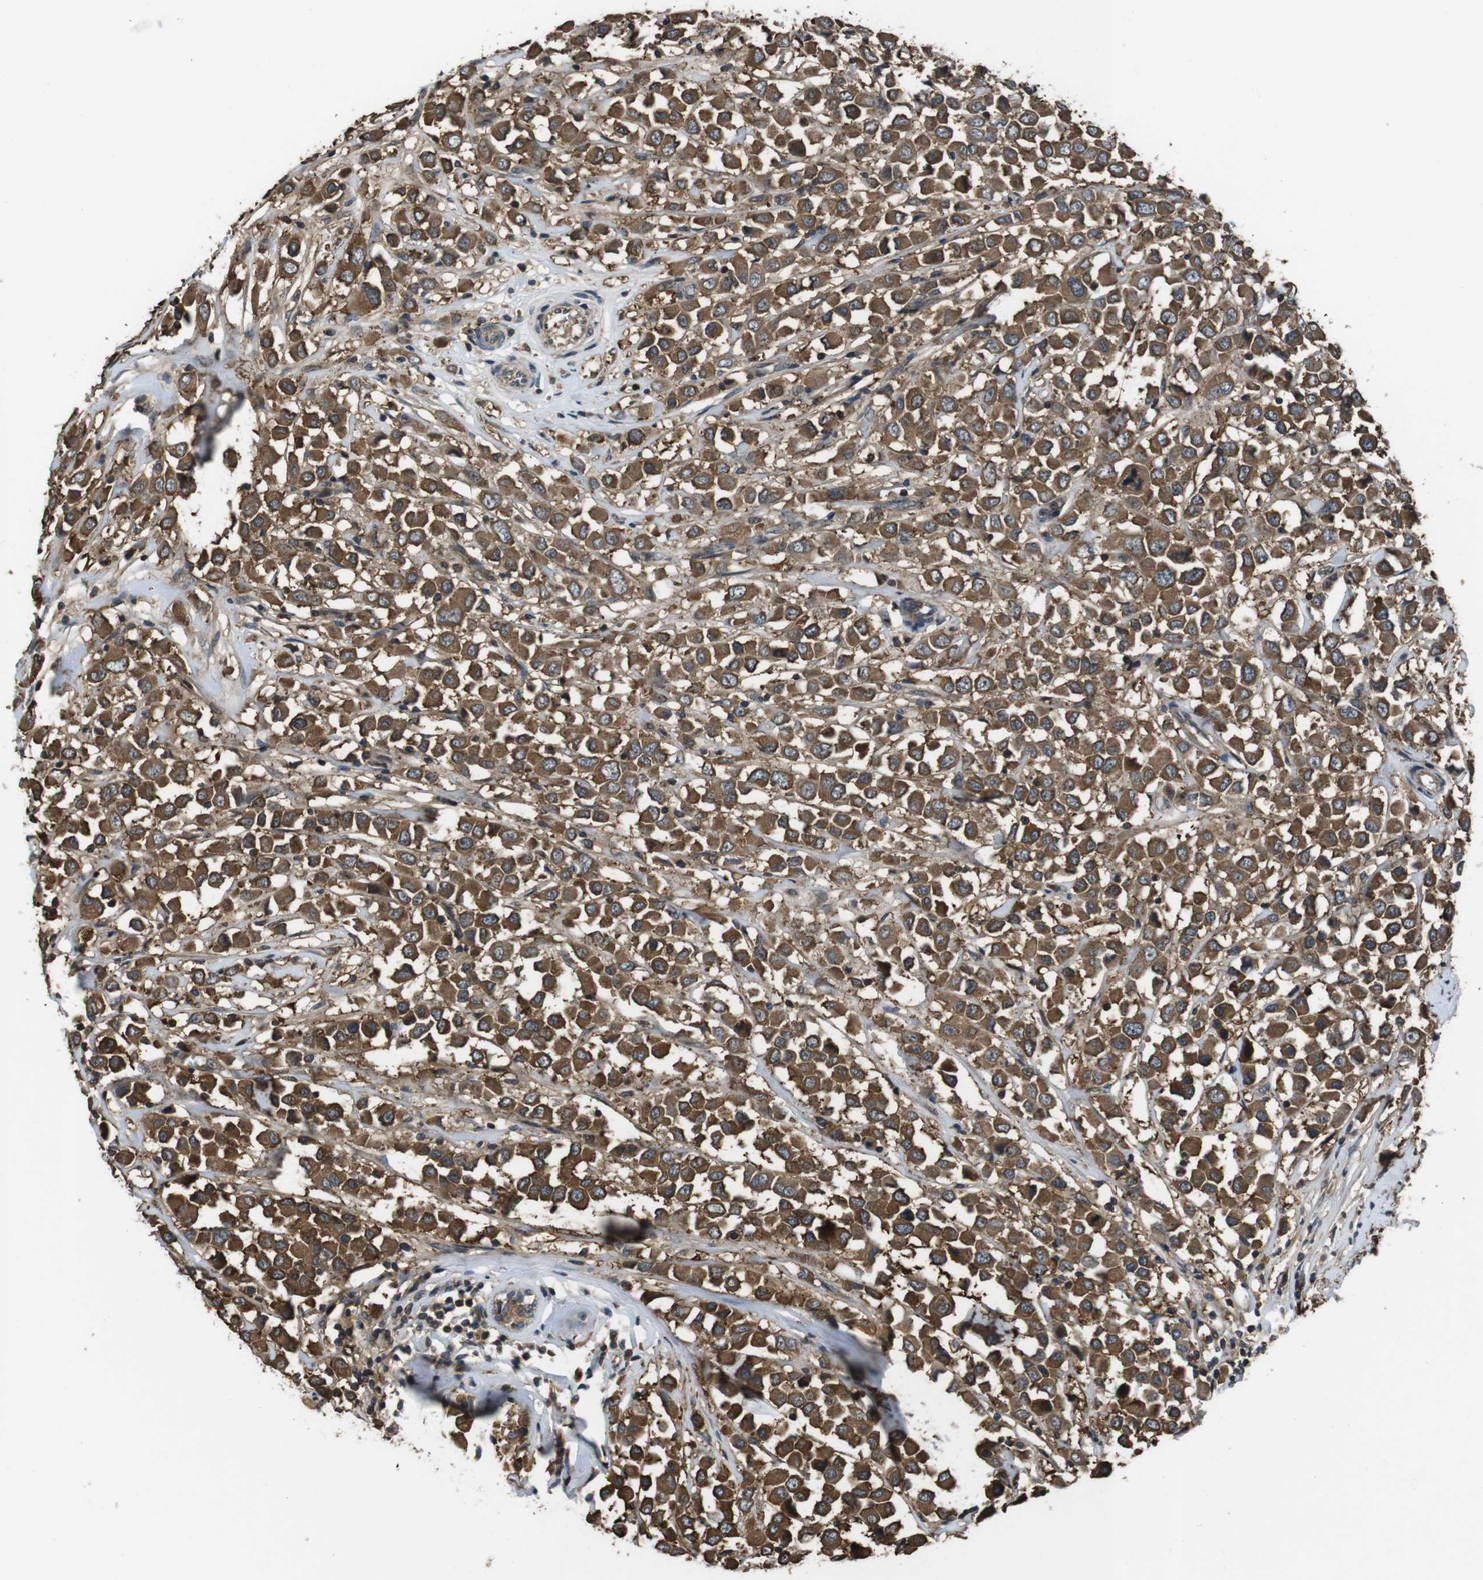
{"staining": {"intensity": "strong", "quantity": ">75%", "location": "cytoplasmic/membranous"}, "tissue": "breast cancer", "cell_type": "Tumor cells", "image_type": "cancer", "snomed": [{"axis": "morphology", "description": "Duct carcinoma"}, {"axis": "topography", "description": "Breast"}], "caption": "The immunohistochemical stain highlights strong cytoplasmic/membranous positivity in tumor cells of breast cancer tissue.", "gene": "SLC22A23", "patient": {"sex": "female", "age": 61}}